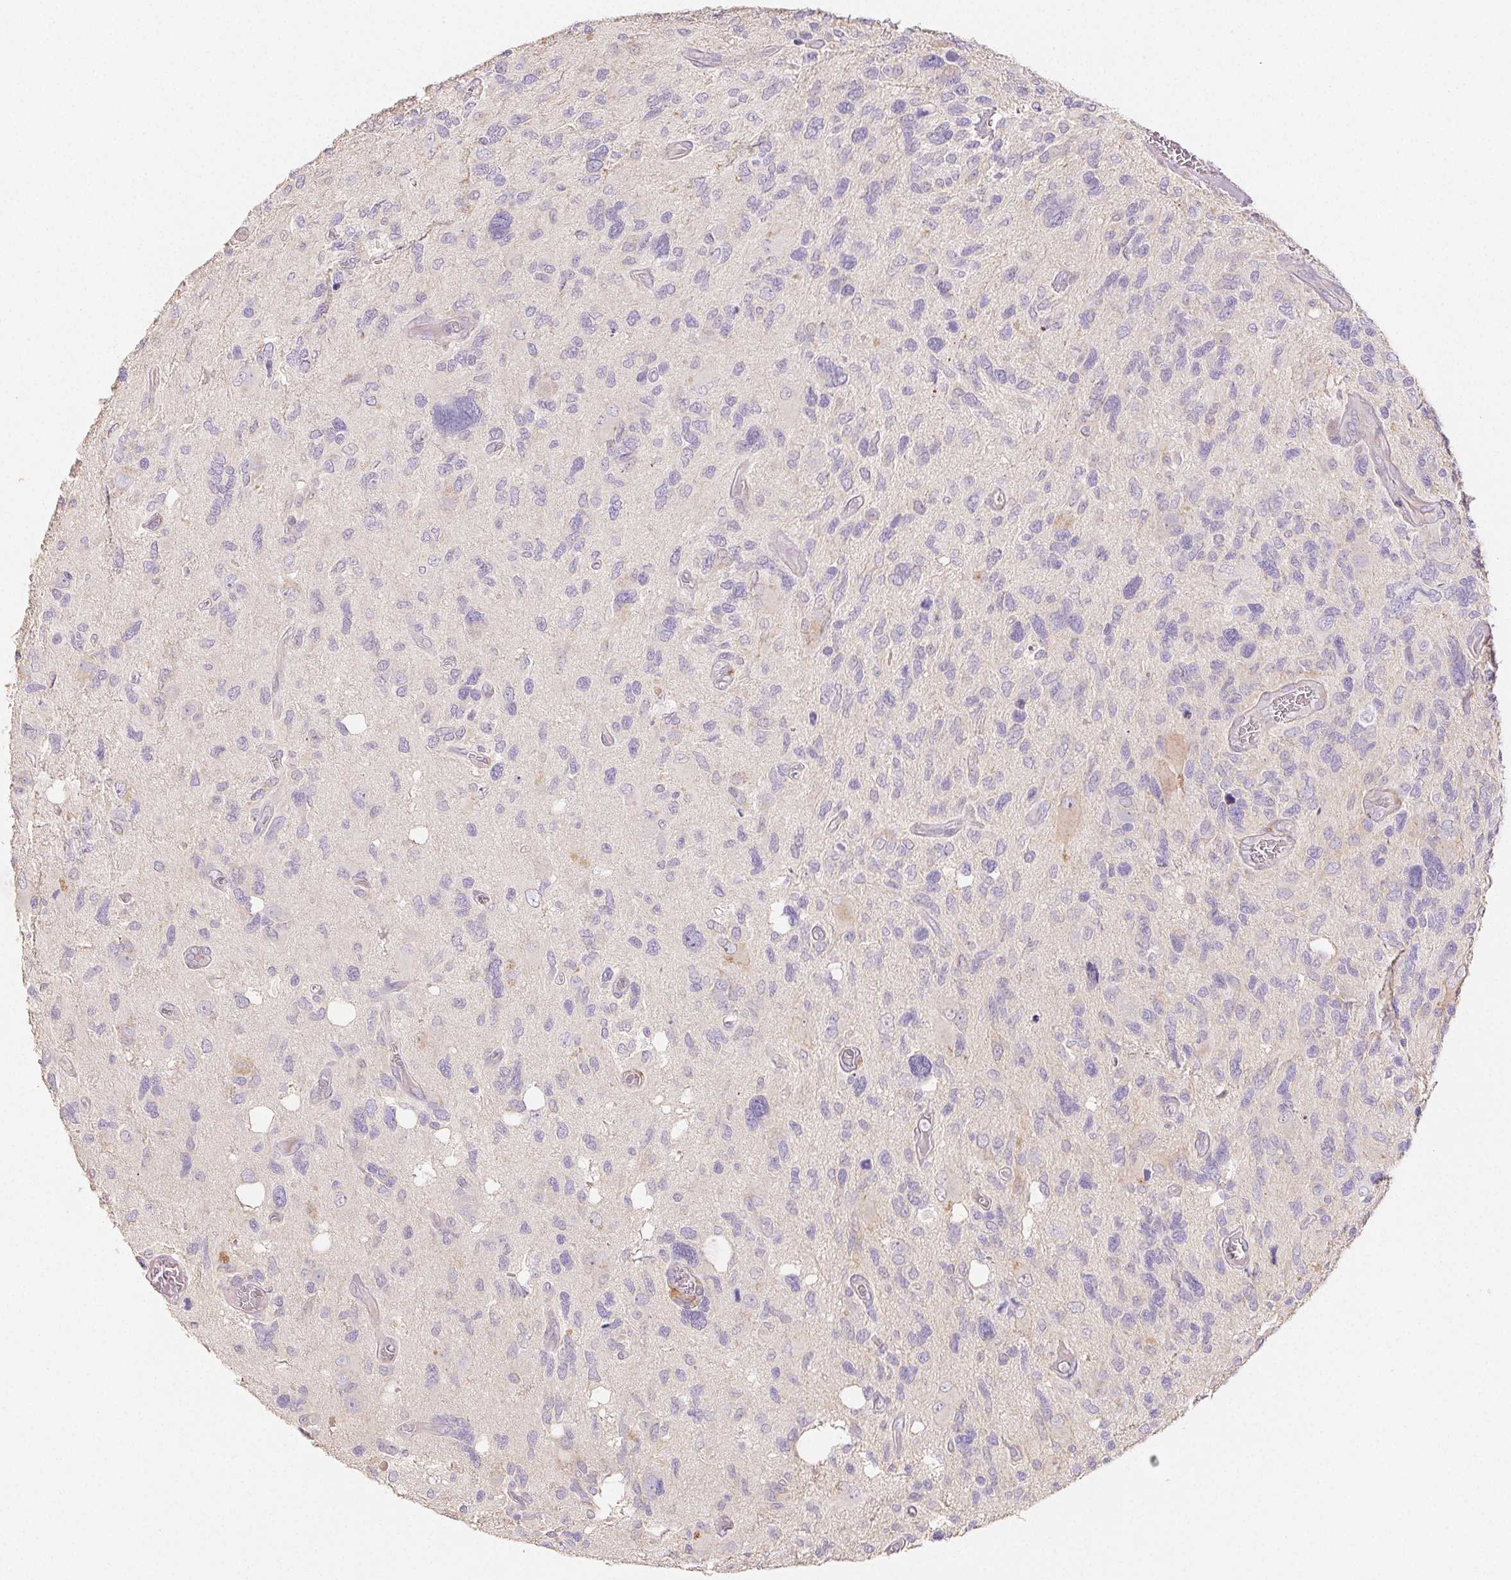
{"staining": {"intensity": "negative", "quantity": "none", "location": "none"}, "tissue": "glioma", "cell_type": "Tumor cells", "image_type": "cancer", "snomed": [{"axis": "morphology", "description": "Glioma, malignant, High grade"}, {"axis": "topography", "description": "Brain"}], "caption": "Immunohistochemical staining of human glioma shows no significant staining in tumor cells.", "gene": "ACVR1B", "patient": {"sex": "male", "age": 49}}